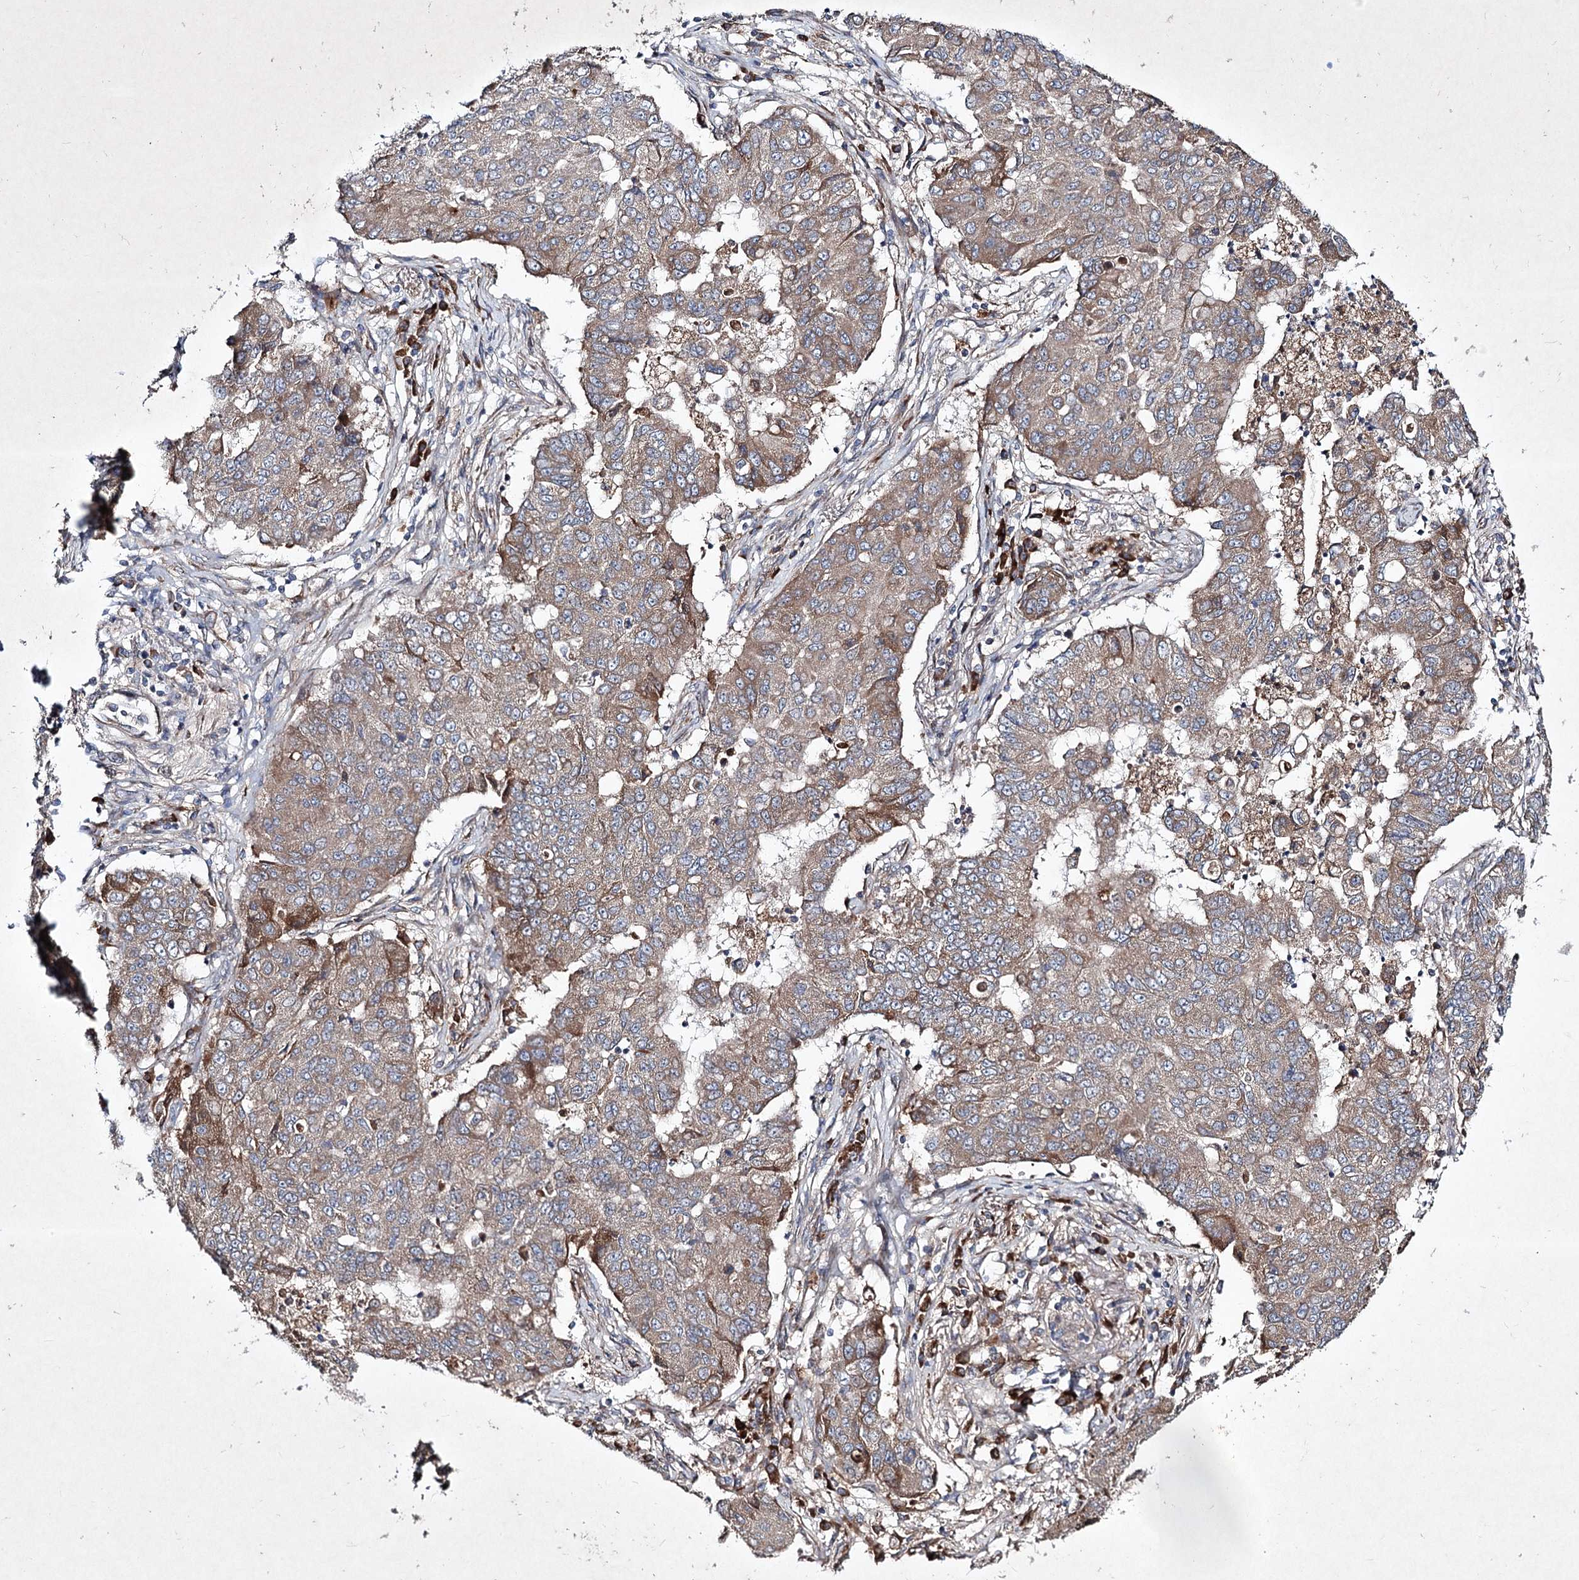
{"staining": {"intensity": "moderate", "quantity": "25%-75%", "location": "cytoplasmic/membranous"}, "tissue": "lung cancer", "cell_type": "Tumor cells", "image_type": "cancer", "snomed": [{"axis": "morphology", "description": "Squamous cell carcinoma, NOS"}, {"axis": "topography", "description": "Lung"}], "caption": "Immunohistochemical staining of lung cancer displays moderate cytoplasmic/membranous protein staining in approximately 25%-75% of tumor cells.", "gene": "ALG9", "patient": {"sex": "male", "age": 74}}